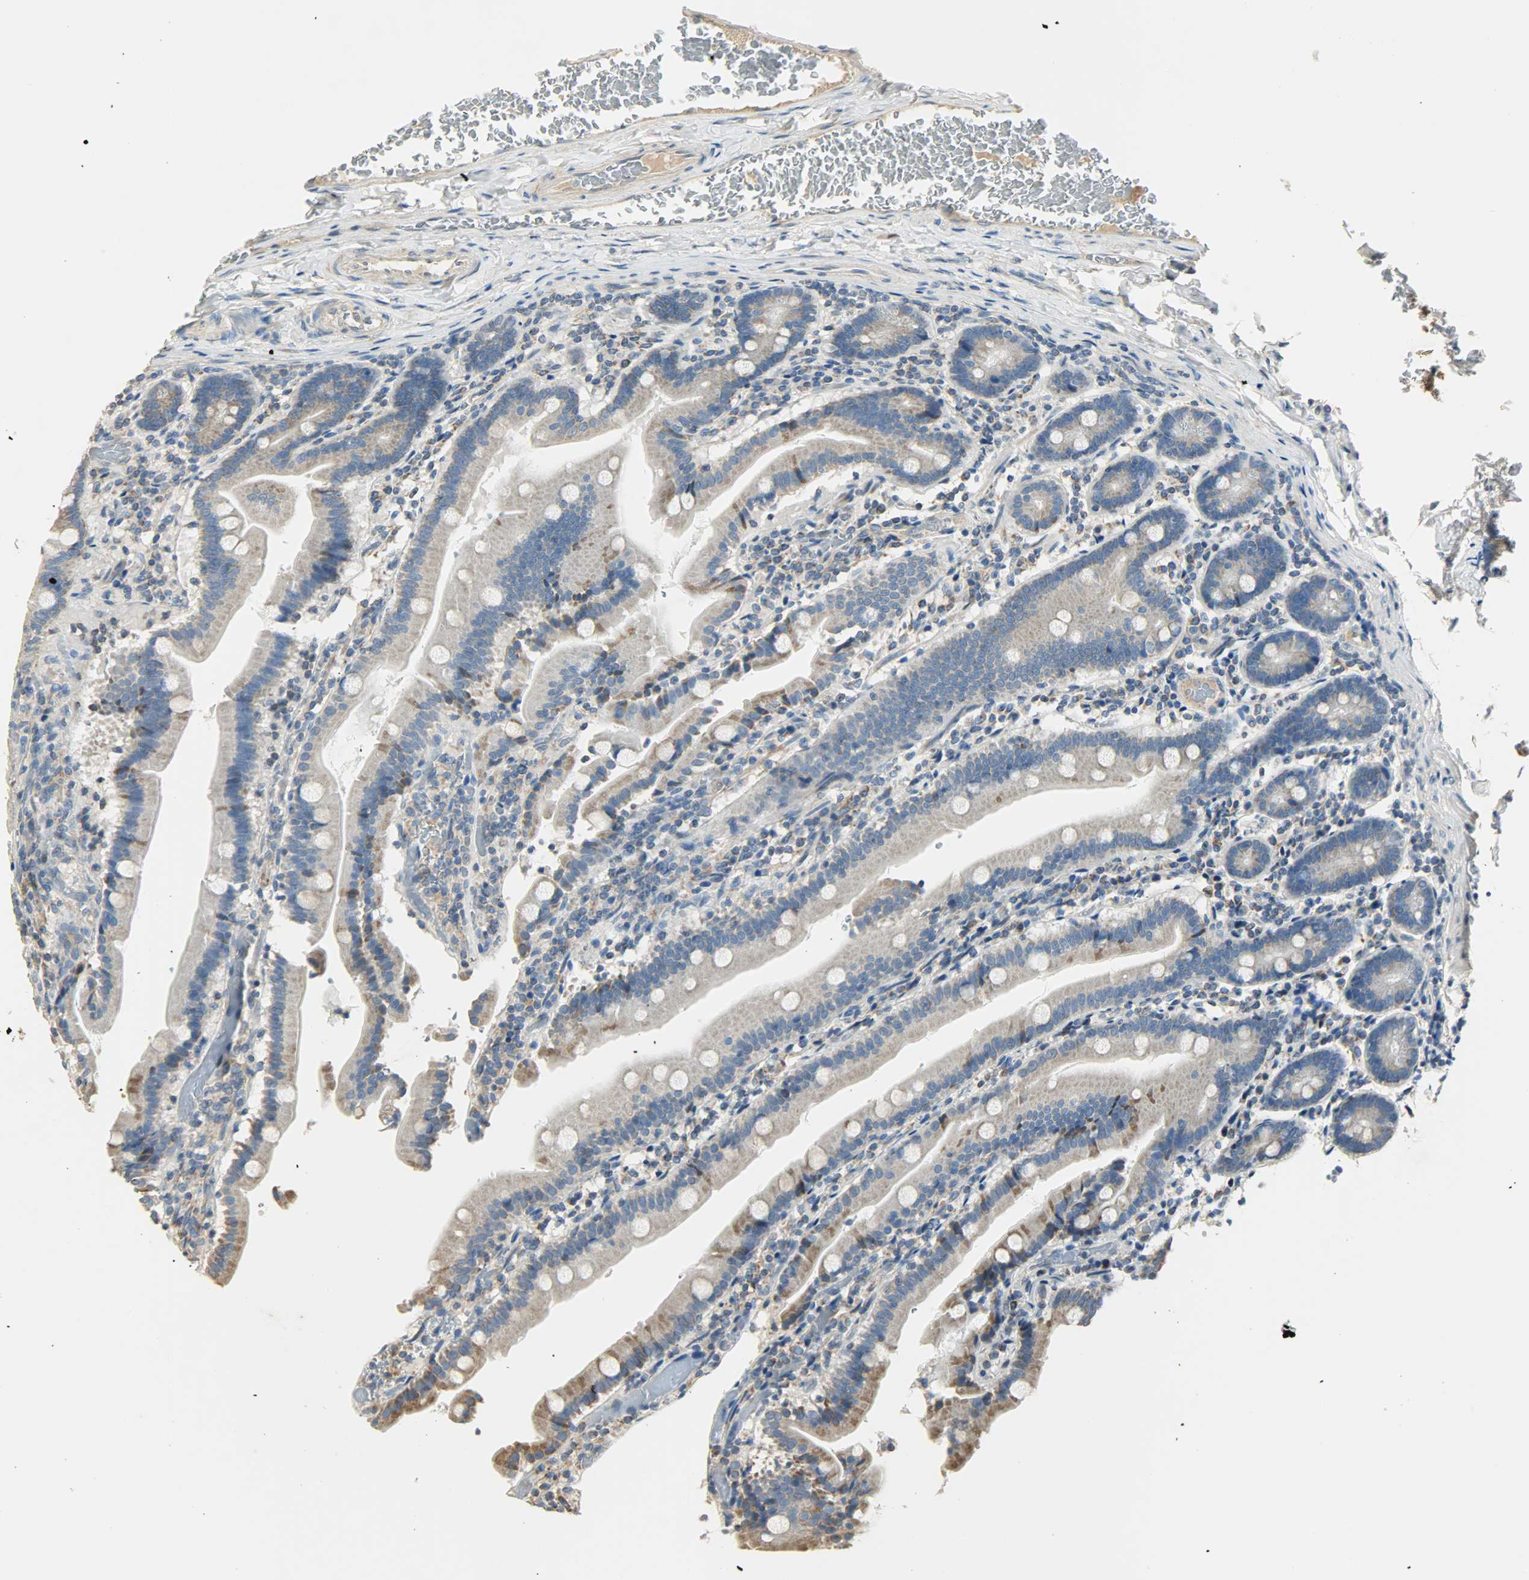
{"staining": {"intensity": "moderate", "quantity": ">75%", "location": "cytoplasmic/membranous"}, "tissue": "duodenum", "cell_type": "Glandular cells", "image_type": "normal", "snomed": [{"axis": "morphology", "description": "Normal tissue, NOS"}, {"axis": "topography", "description": "Duodenum"}], "caption": "Glandular cells exhibit moderate cytoplasmic/membranous staining in about >75% of cells in unremarkable duodenum. The staining is performed using DAB (3,3'-diaminobenzidine) brown chromogen to label protein expression. The nuclei are counter-stained blue using hematoxylin.", "gene": "NNT", "patient": {"sex": "female", "age": 53}}